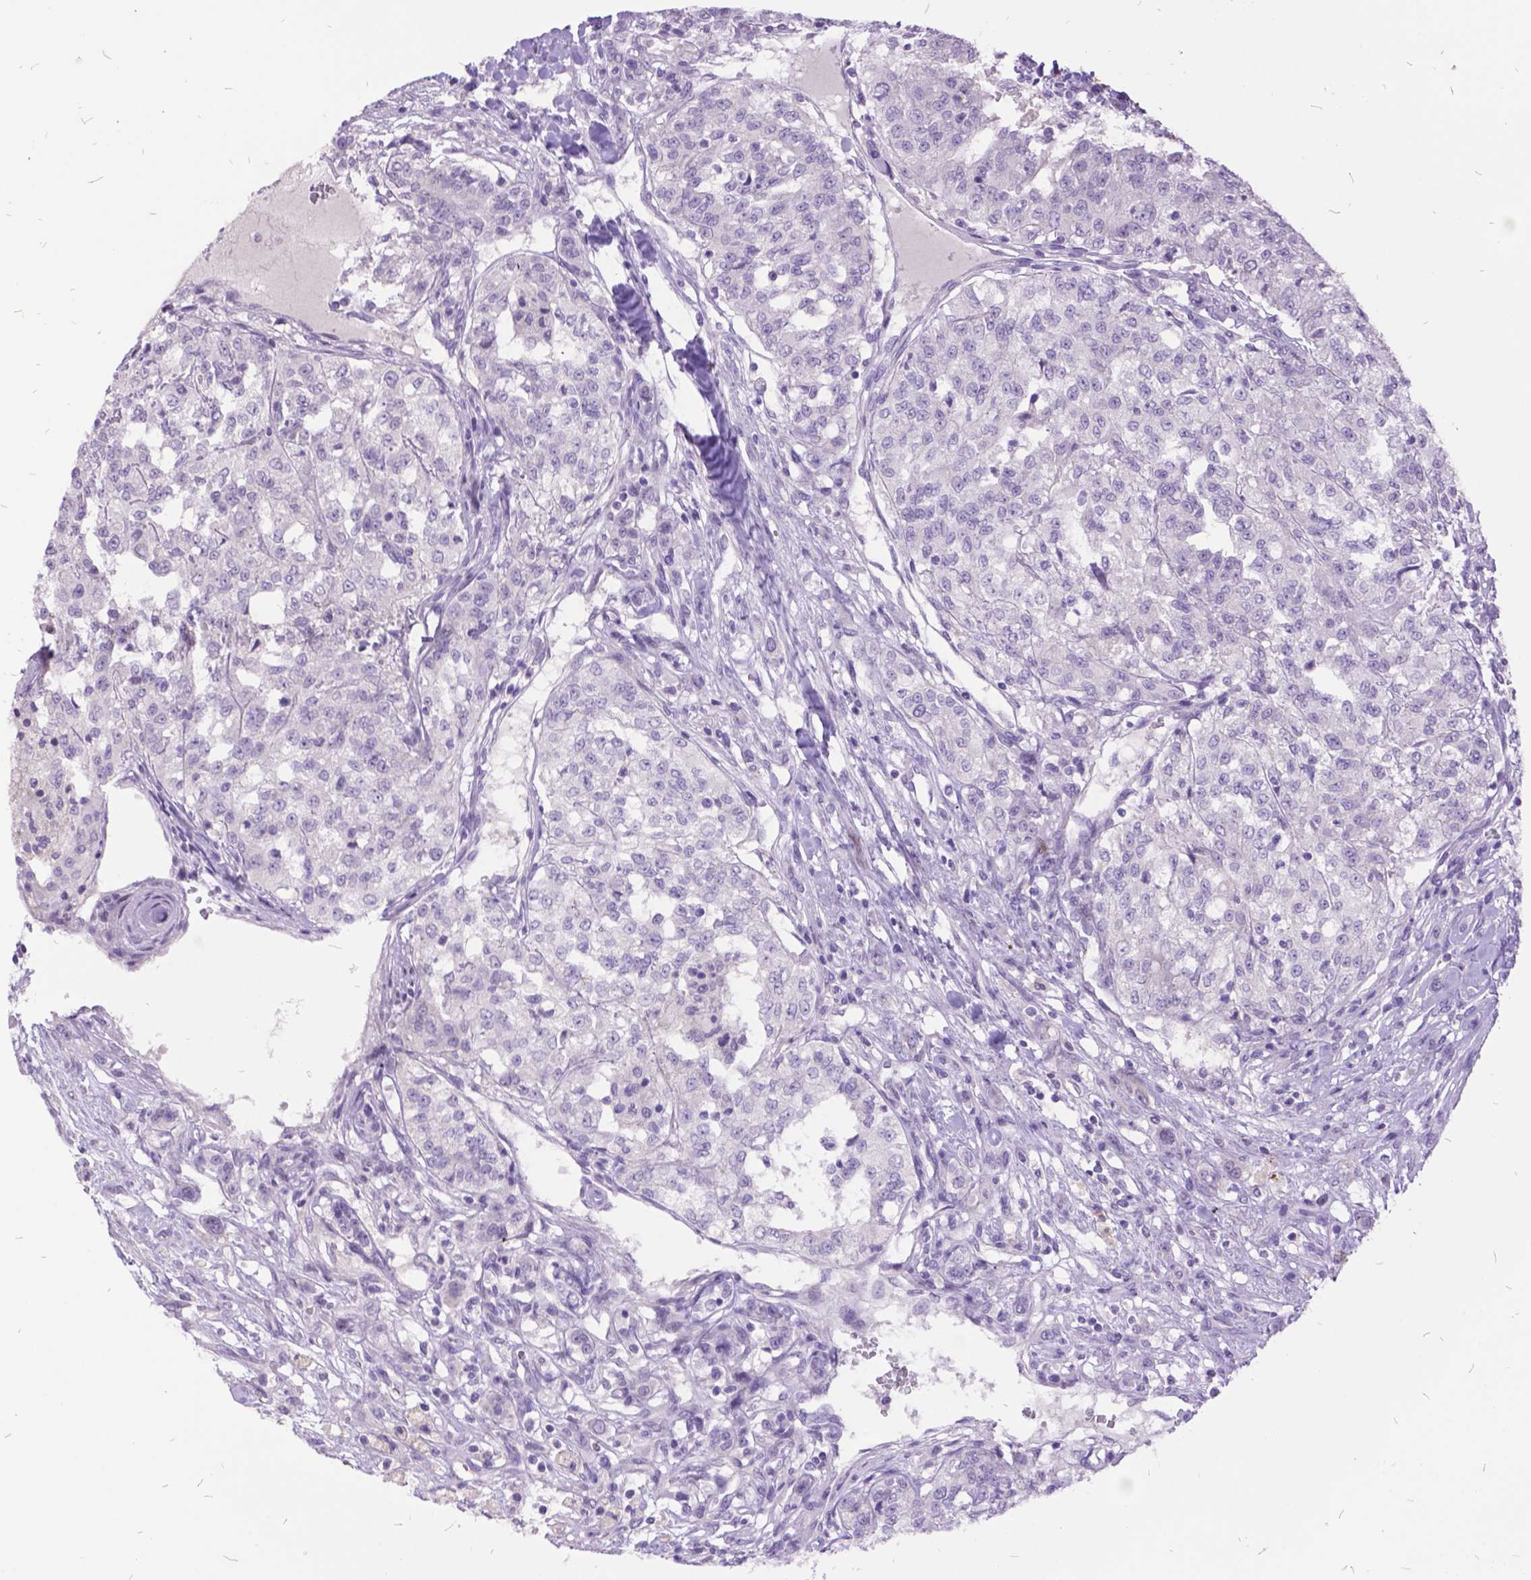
{"staining": {"intensity": "negative", "quantity": "none", "location": "none"}, "tissue": "renal cancer", "cell_type": "Tumor cells", "image_type": "cancer", "snomed": [{"axis": "morphology", "description": "Adenocarcinoma, NOS"}, {"axis": "topography", "description": "Kidney"}], "caption": "This is an IHC micrograph of human renal cancer (adenocarcinoma). There is no staining in tumor cells.", "gene": "ITGB6", "patient": {"sex": "female", "age": 63}}